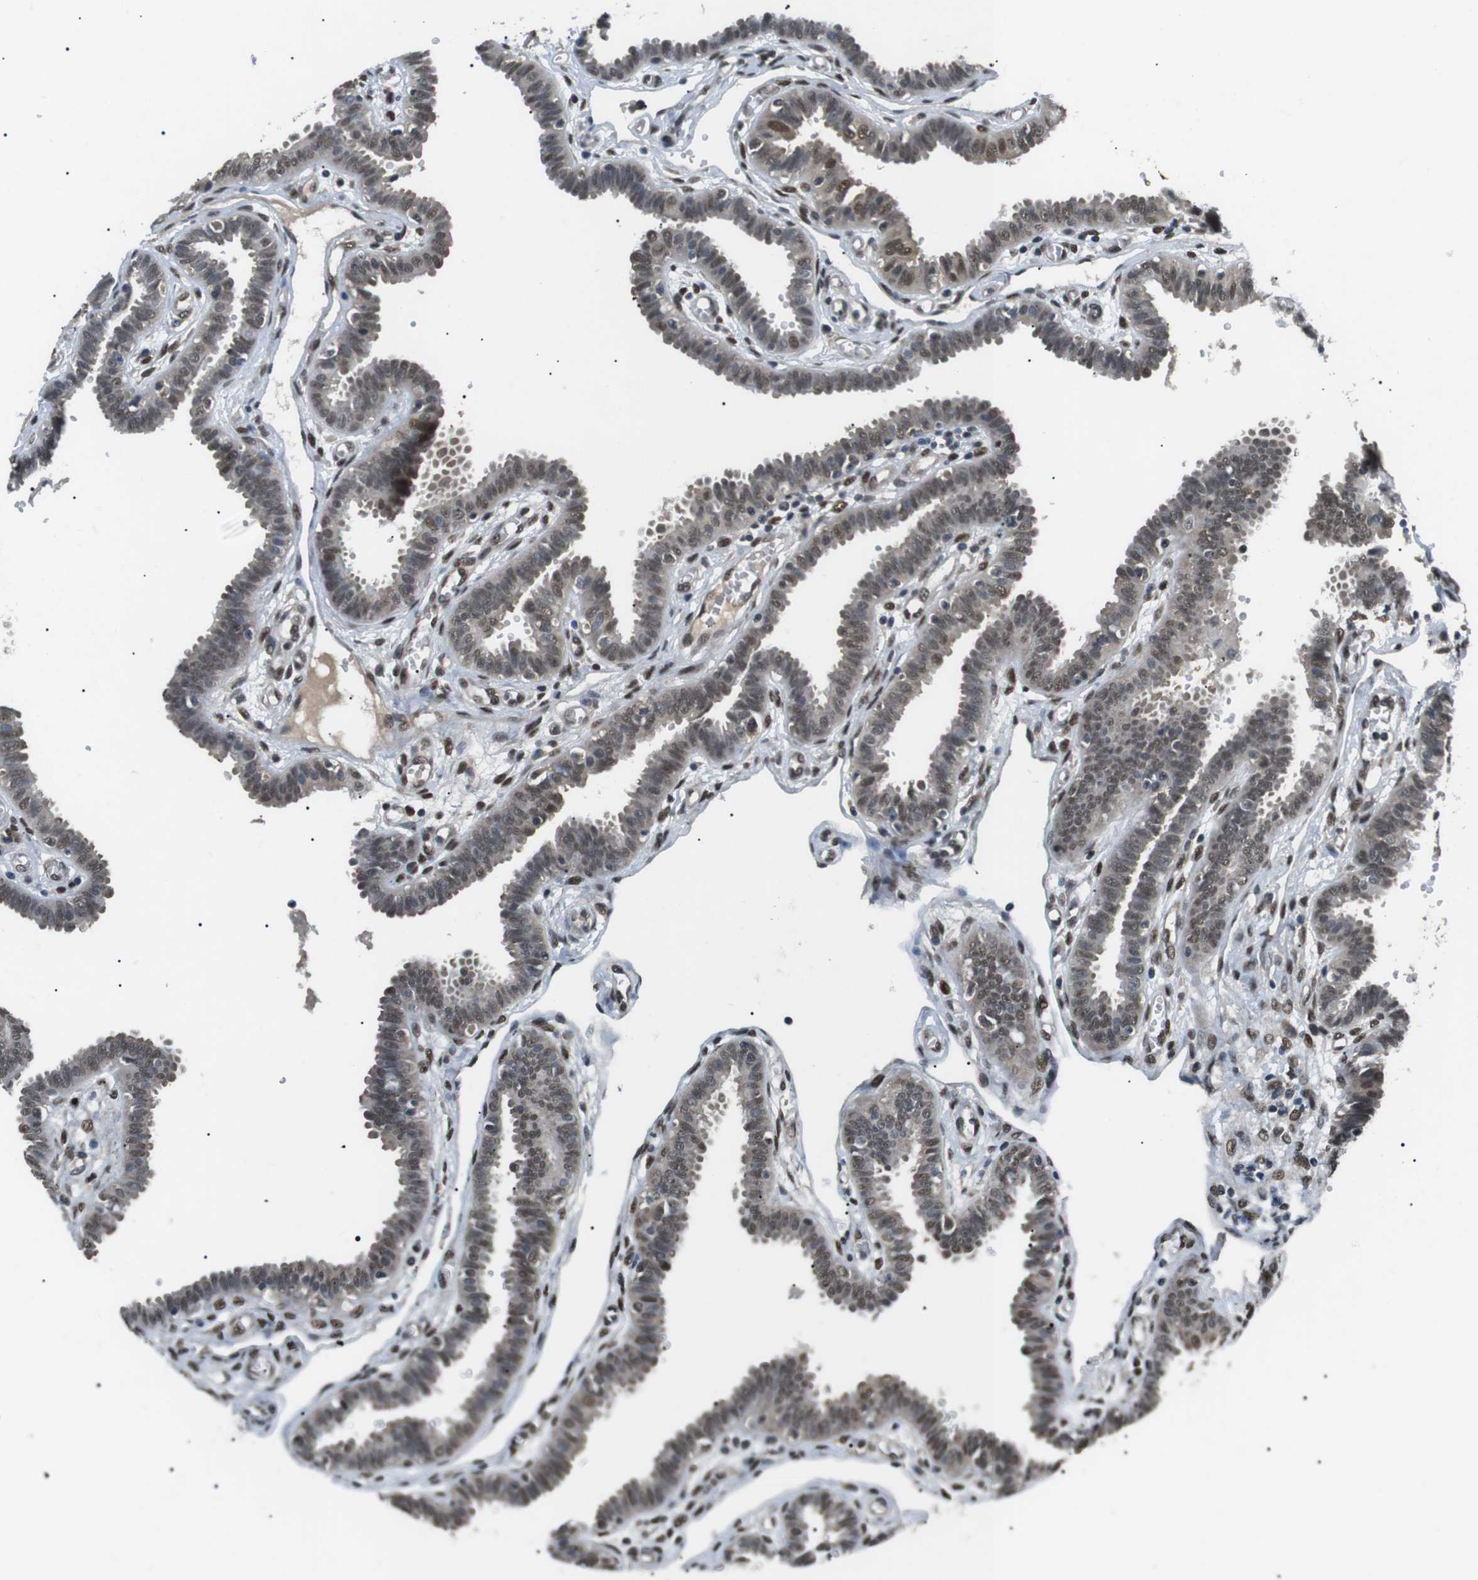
{"staining": {"intensity": "moderate", "quantity": "25%-75%", "location": "nuclear"}, "tissue": "fallopian tube", "cell_type": "Glandular cells", "image_type": "normal", "snomed": [{"axis": "morphology", "description": "Normal tissue, NOS"}, {"axis": "topography", "description": "Fallopian tube"}], "caption": "High-magnification brightfield microscopy of benign fallopian tube stained with DAB (3,3'-diaminobenzidine) (brown) and counterstained with hematoxylin (blue). glandular cells exhibit moderate nuclear staining is appreciated in about25%-75% of cells.", "gene": "ORAI3", "patient": {"sex": "female", "age": 32}}